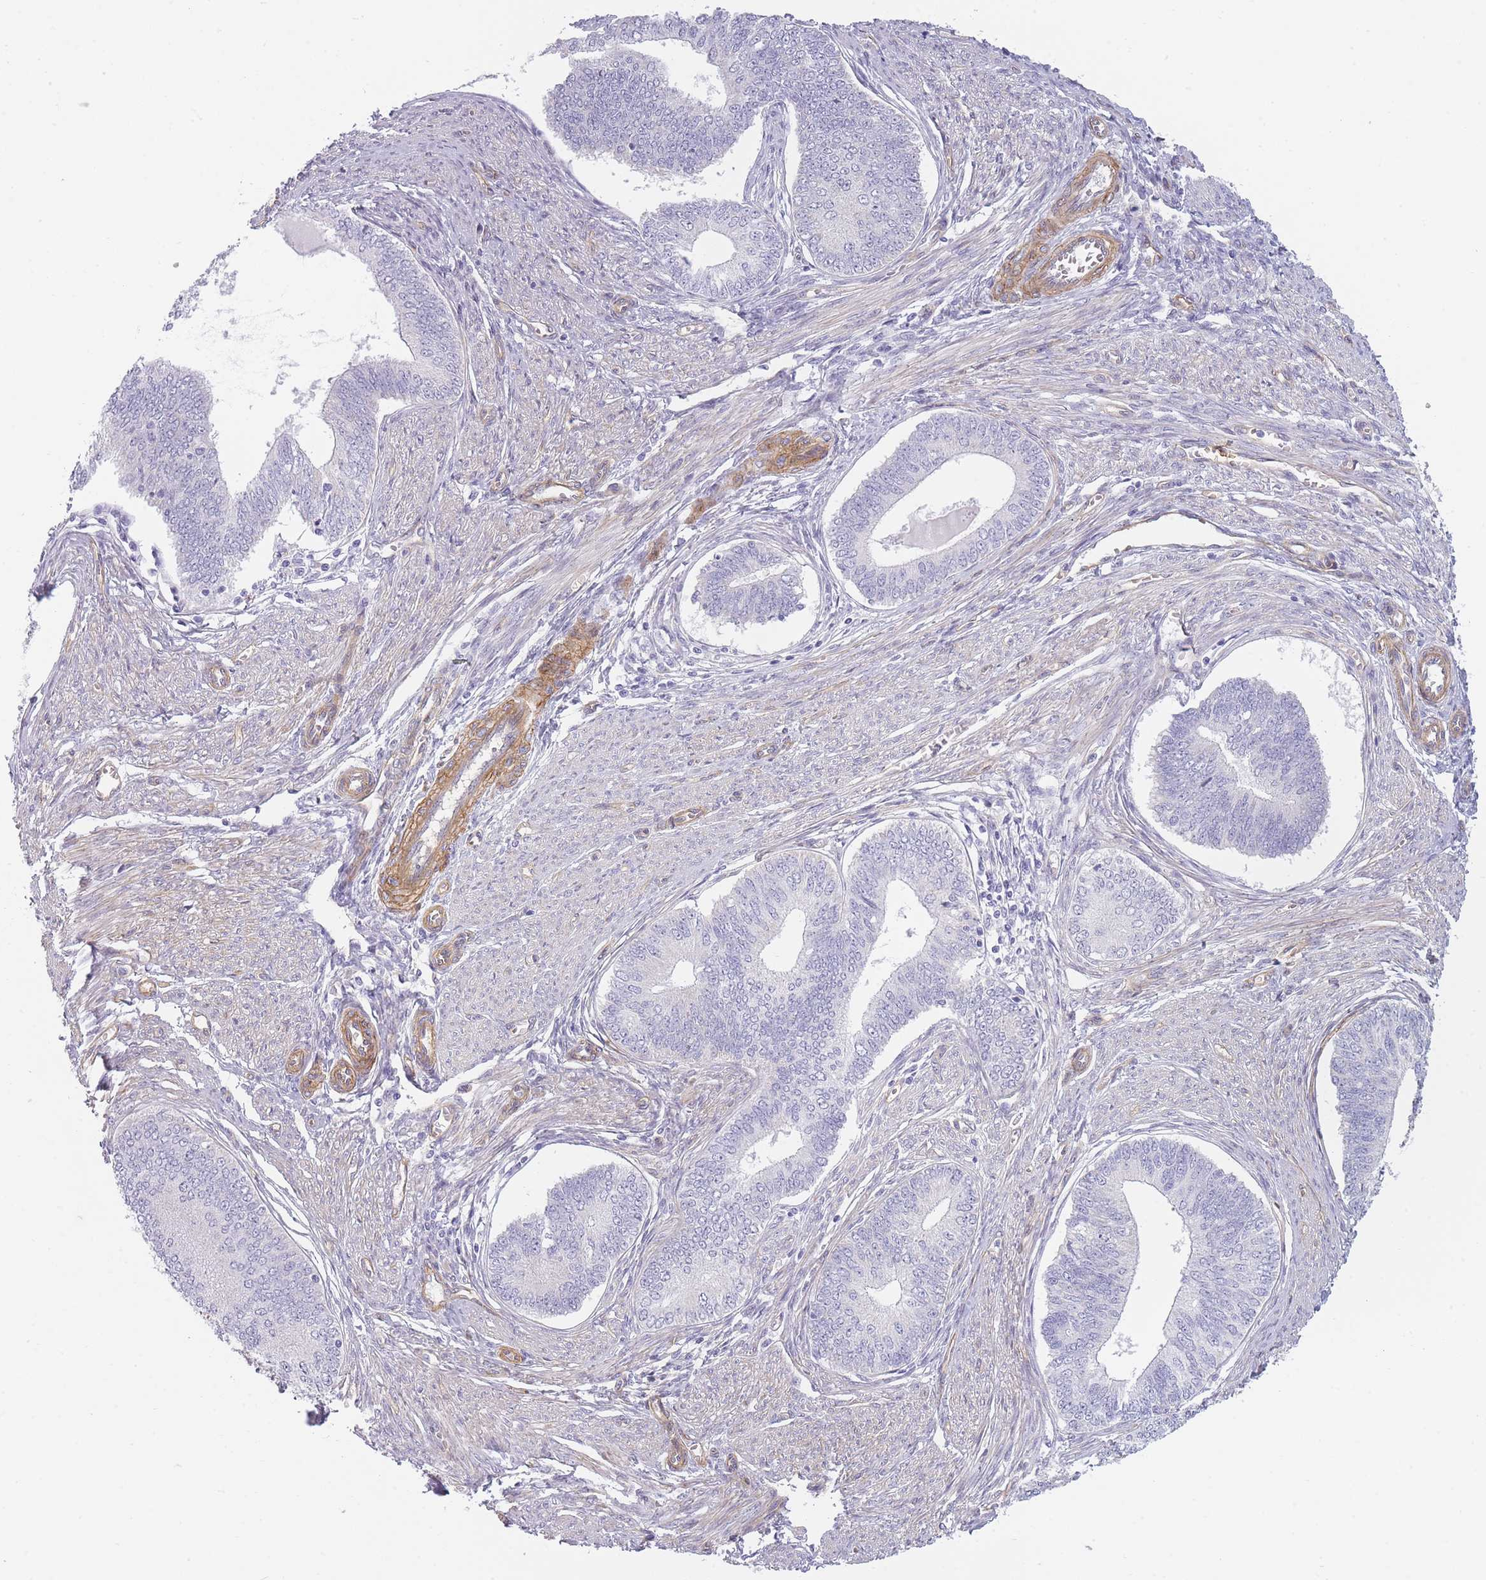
{"staining": {"intensity": "negative", "quantity": "none", "location": "none"}, "tissue": "endometrial cancer", "cell_type": "Tumor cells", "image_type": "cancer", "snomed": [{"axis": "morphology", "description": "Adenocarcinoma, NOS"}, {"axis": "topography", "description": "Endometrium"}], "caption": "Immunohistochemical staining of human adenocarcinoma (endometrial) exhibits no significant staining in tumor cells.", "gene": "OR6B3", "patient": {"sex": "female", "age": 68}}